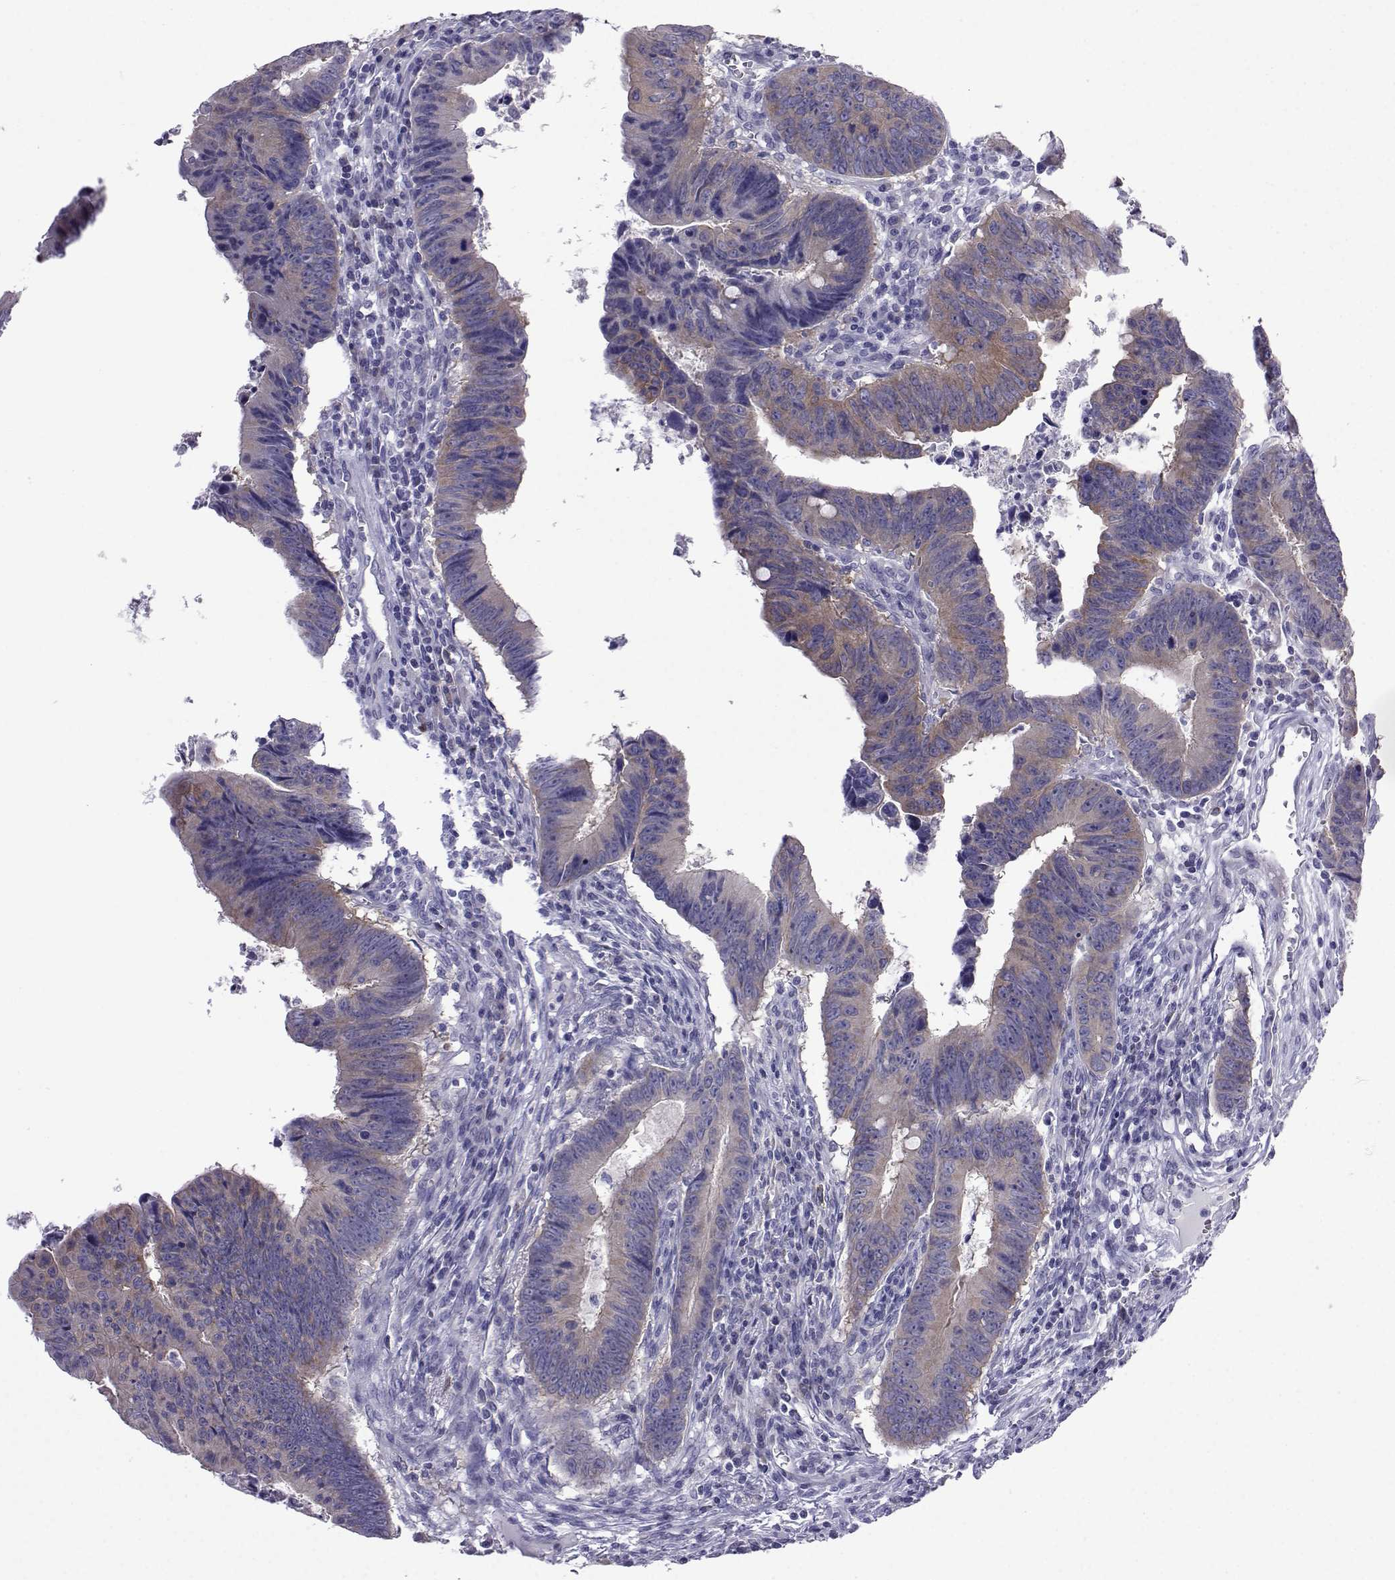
{"staining": {"intensity": "moderate", "quantity": "<25%", "location": "cytoplasmic/membranous"}, "tissue": "colorectal cancer", "cell_type": "Tumor cells", "image_type": "cancer", "snomed": [{"axis": "morphology", "description": "Adenocarcinoma, NOS"}, {"axis": "topography", "description": "Colon"}], "caption": "Colorectal adenocarcinoma stained with DAB (3,3'-diaminobenzidine) immunohistochemistry (IHC) exhibits low levels of moderate cytoplasmic/membranous staining in approximately <25% of tumor cells.", "gene": "COL22A1", "patient": {"sex": "female", "age": 87}}